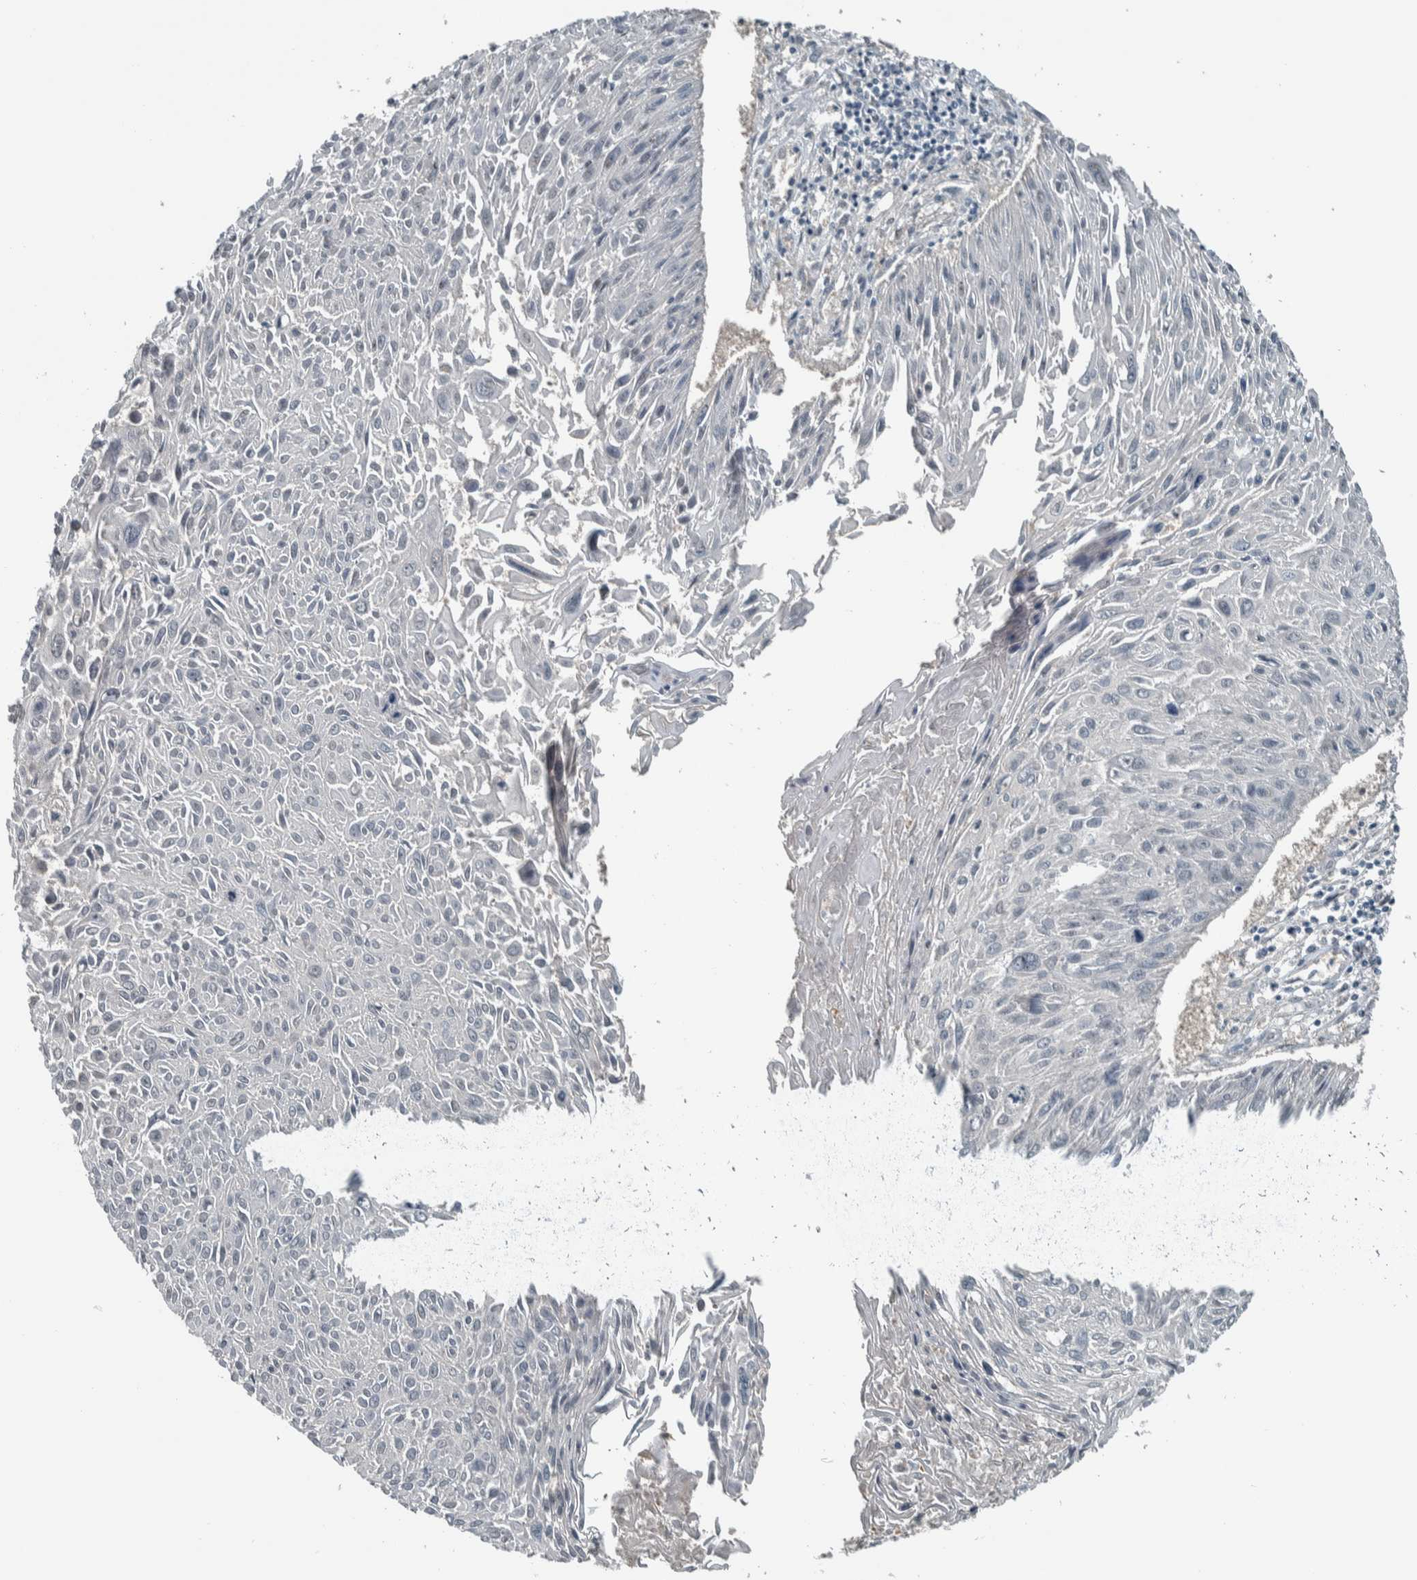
{"staining": {"intensity": "negative", "quantity": "none", "location": "none"}, "tissue": "cervical cancer", "cell_type": "Tumor cells", "image_type": "cancer", "snomed": [{"axis": "morphology", "description": "Squamous cell carcinoma, NOS"}, {"axis": "topography", "description": "Cervix"}], "caption": "Cervical cancer (squamous cell carcinoma) was stained to show a protein in brown. There is no significant expression in tumor cells.", "gene": "ALAD", "patient": {"sex": "female", "age": 51}}